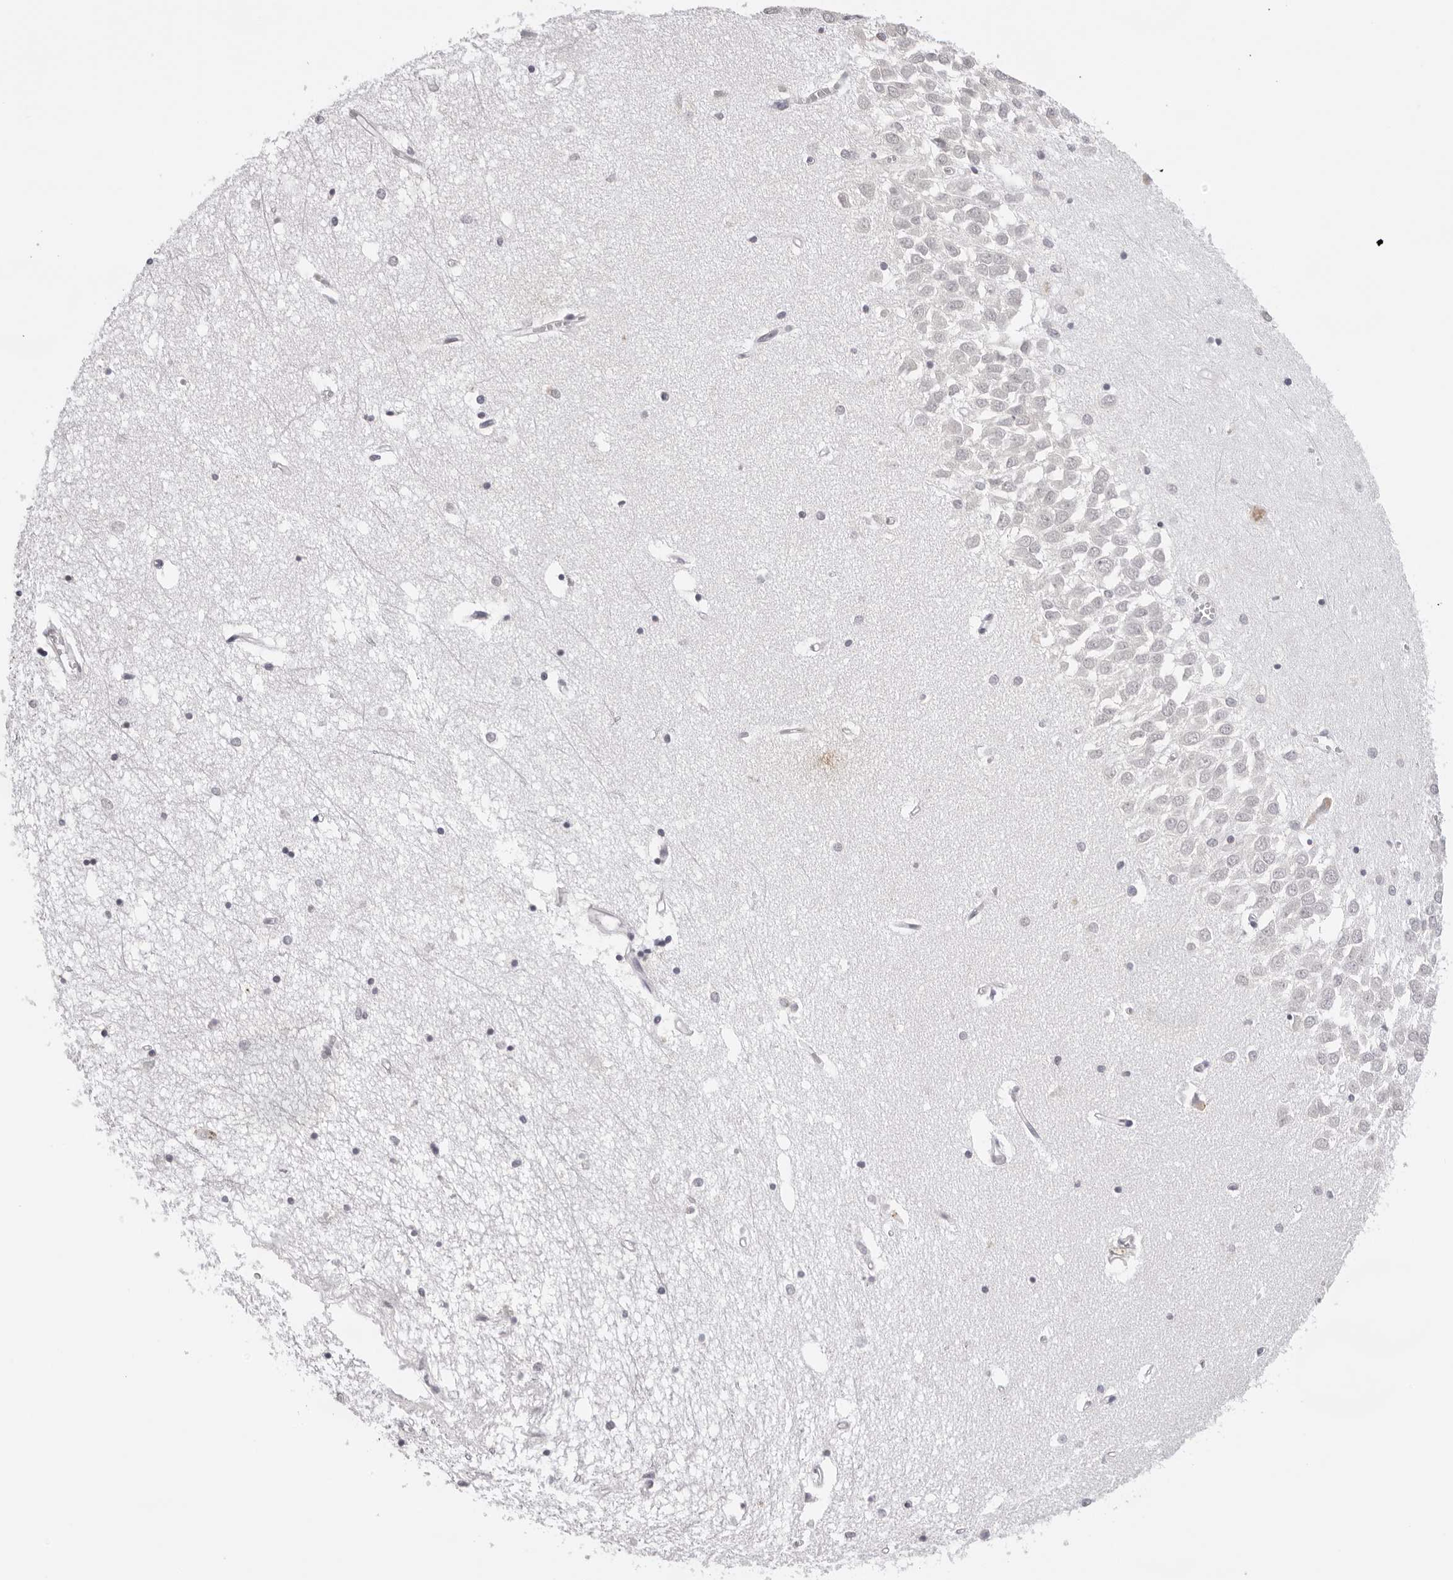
{"staining": {"intensity": "negative", "quantity": "none", "location": "none"}, "tissue": "hippocampus", "cell_type": "Glial cells", "image_type": "normal", "snomed": [{"axis": "morphology", "description": "Normal tissue, NOS"}, {"axis": "topography", "description": "Hippocampus"}], "caption": "The immunohistochemistry photomicrograph has no significant positivity in glial cells of hippocampus.", "gene": "IL17RA", "patient": {"sex": "male", "age": 70}}